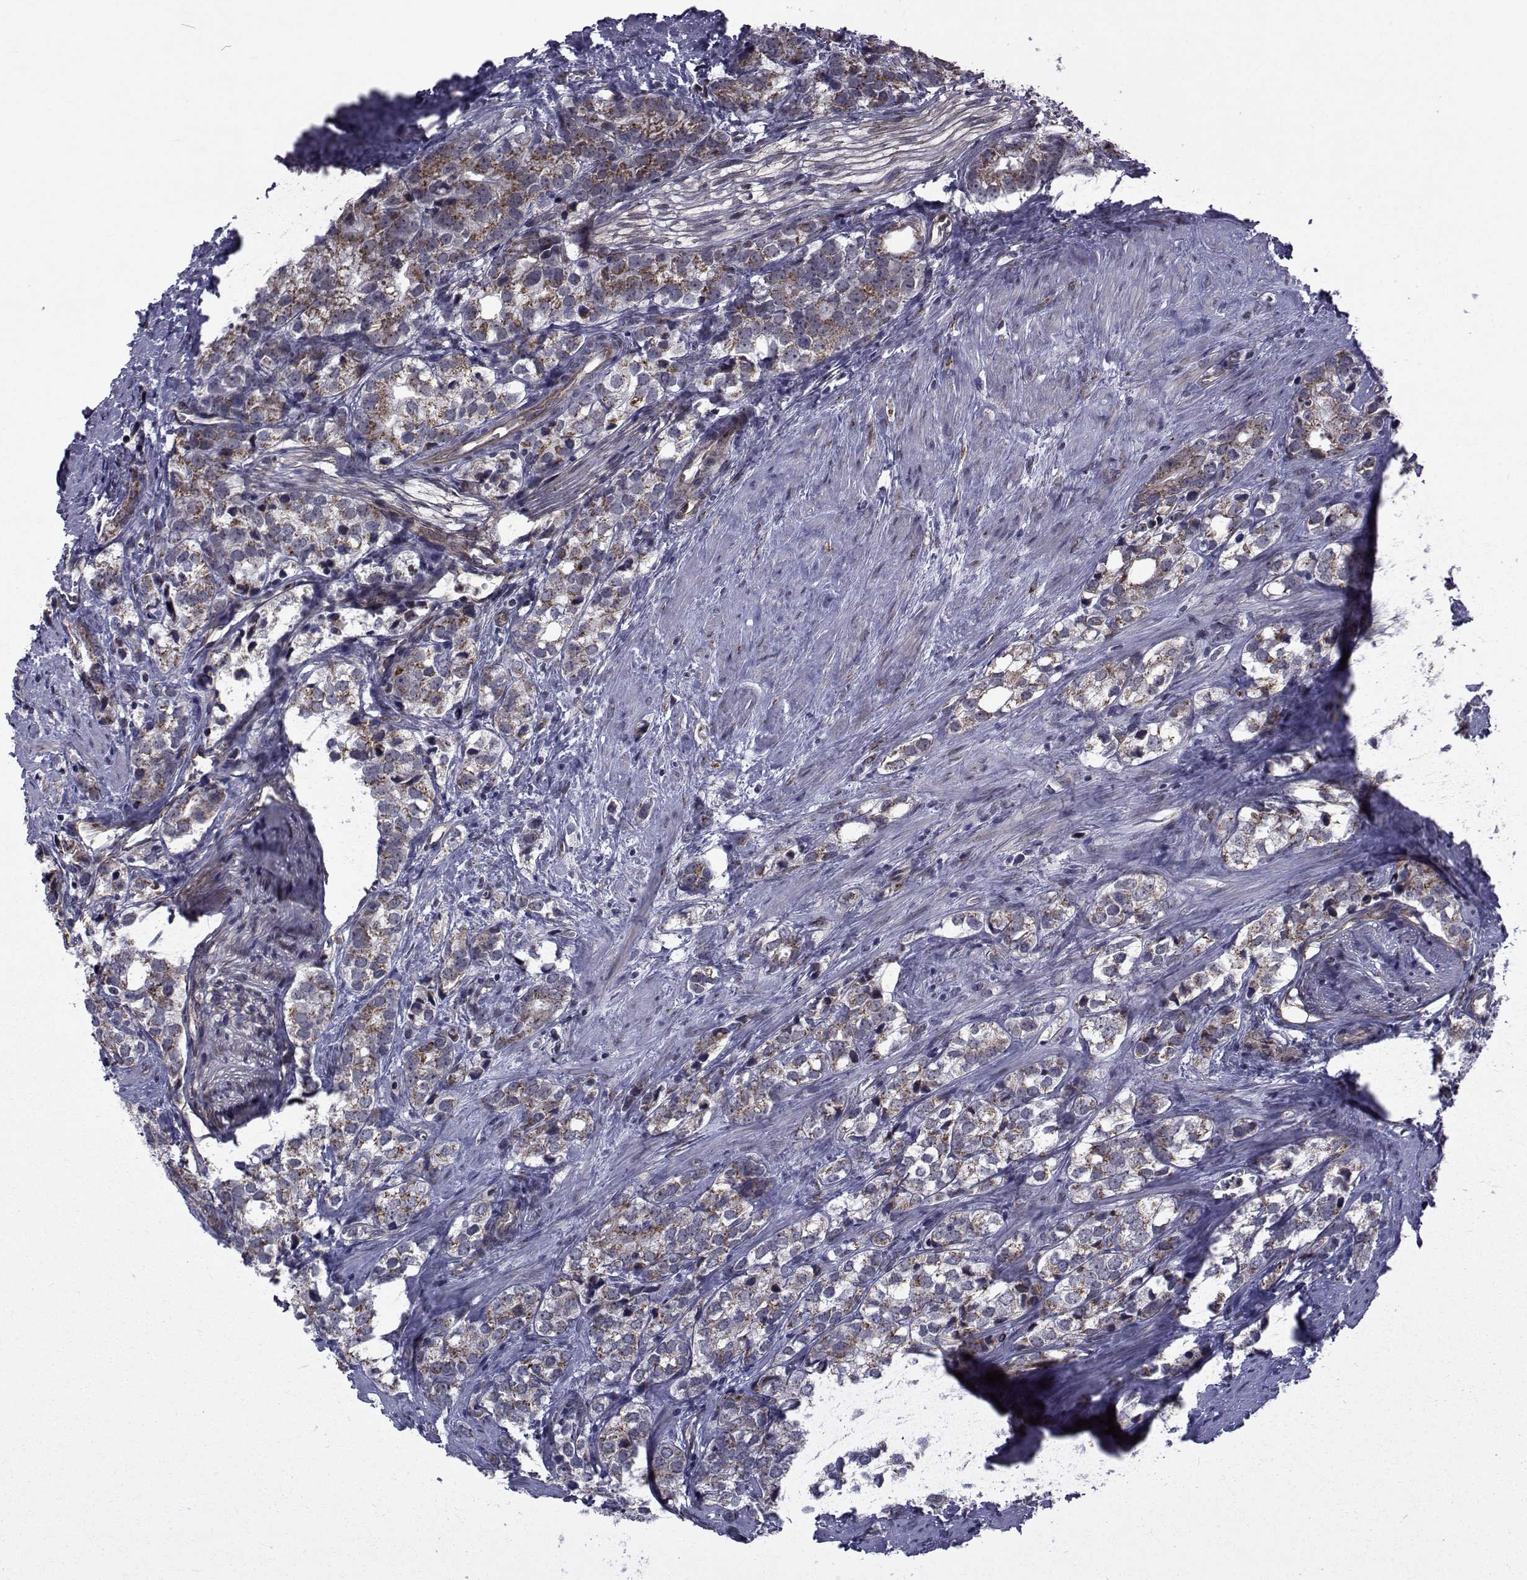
{"staining": {"intensity": "moderate", "quantity": "25%-75%", "location": "cytoplasmic/membranous"}, "tissue": "prostate cancer", "cell_type": "Tumor cells", "image_type": "cancer", "snomed": [{"axis": "morphology", "description": "Adenocarcinoma, NOS"}, {"axis": "topography", "description": "Prostate and seminal vesicle, NOS"}], "caption": "Moderate cytoplasmic/membranous staining for a protein is present in approximately 25%-75% of tumor cells of prostate adenocarcinoma using IHC.", "gene": "ATP6V1C2", "patient": {"sex": "male", "age": 63}}